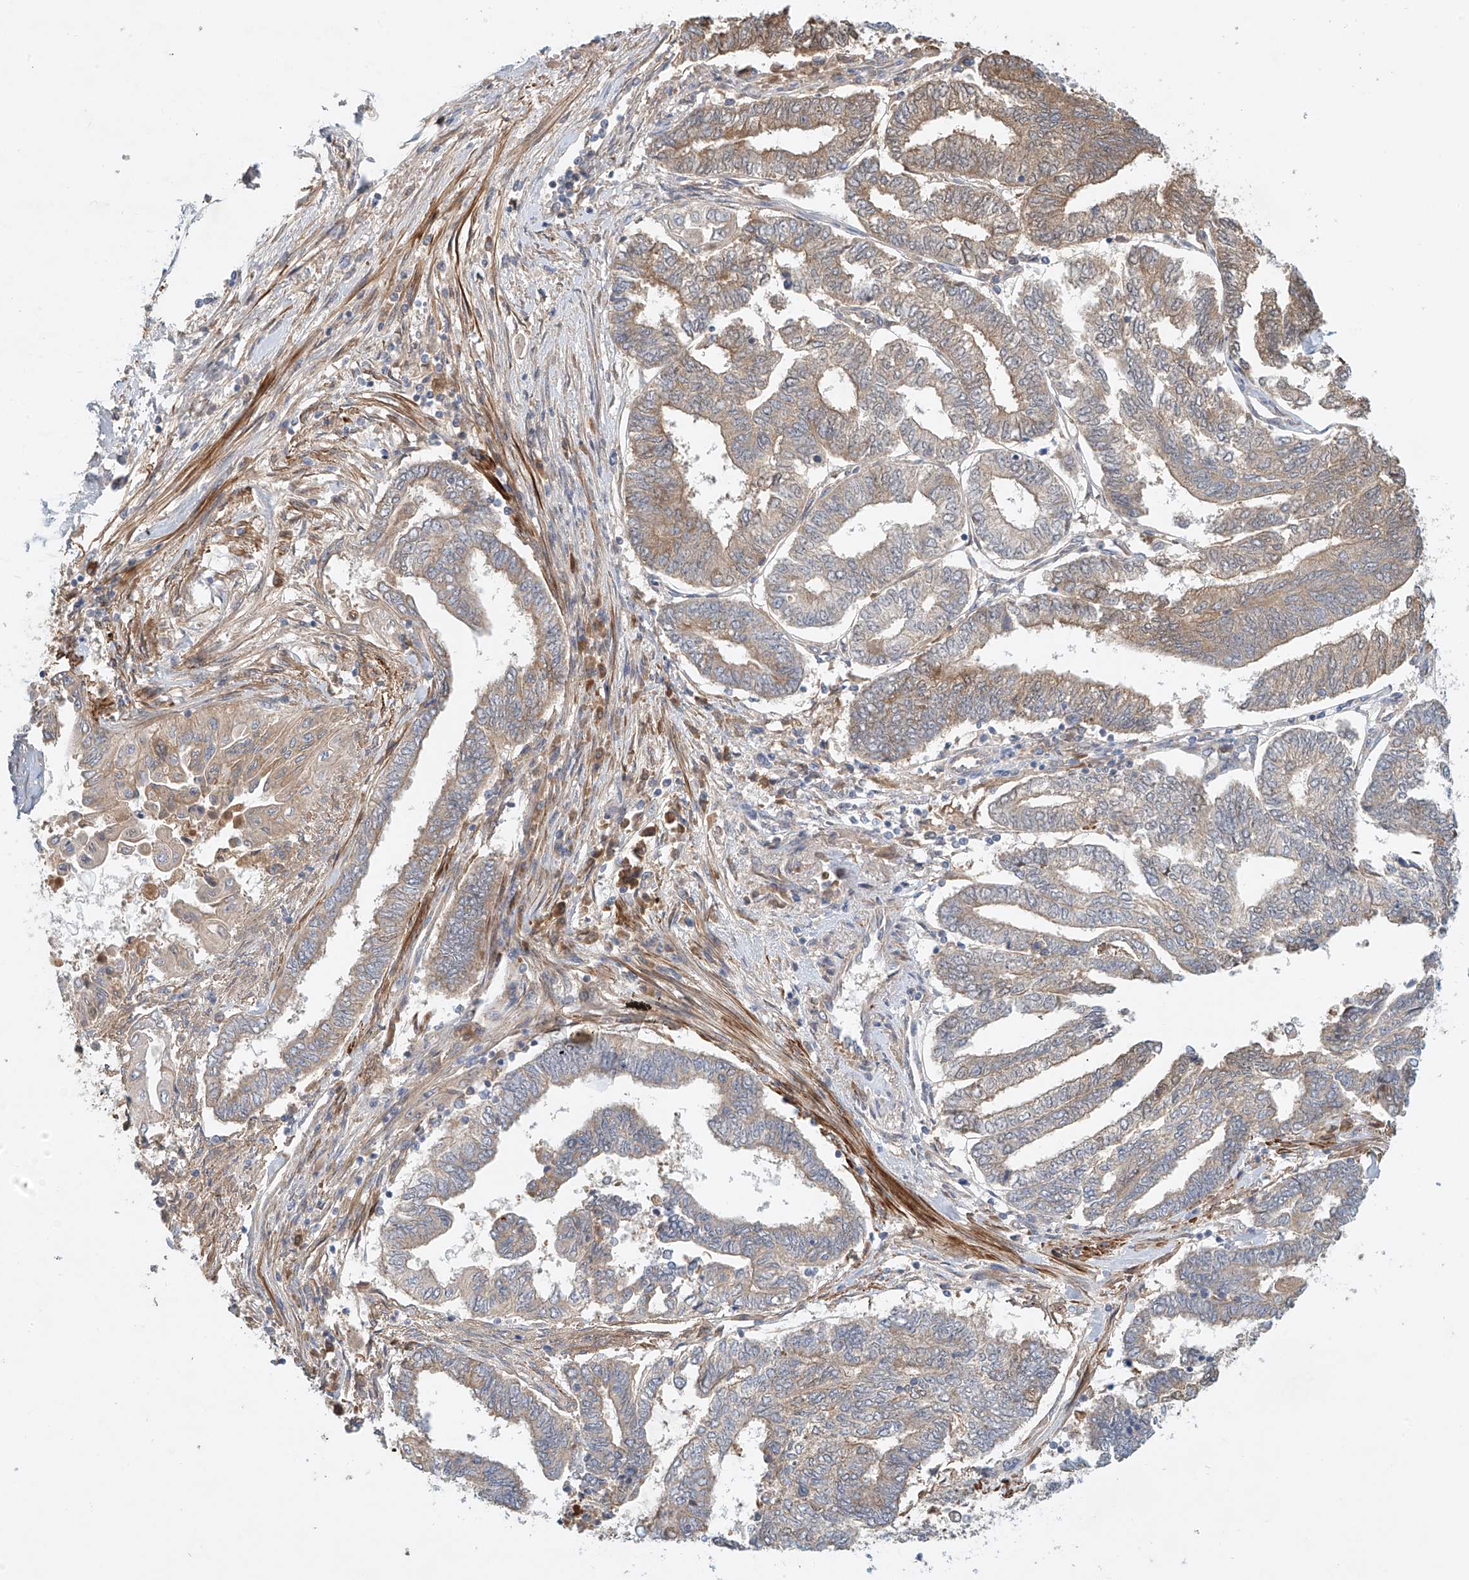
{"staining": {"intensity": "moderate", "quantity": "25%-75%", "location": "cytoplasmic/membranous"}, "tissue": "endometrial cancer", "cell_type": "Tumor cells", "image_type": "cancer", "snomed": [{"axis": "morphology", "description": "Adenocarcinoma, NOS"}, {"axis": "topography", "description": "Uterus"}, {"axis": "topography", "description": "Endometrium"}], "caption": "A brown stain highlights moderate cytoplasmic/membranous expression of a protein in human endometrial cancer (adenocarcinoma) tumor cells.", "gene": "LYRM9", "patient": {"sex": "female", "age": 70}}